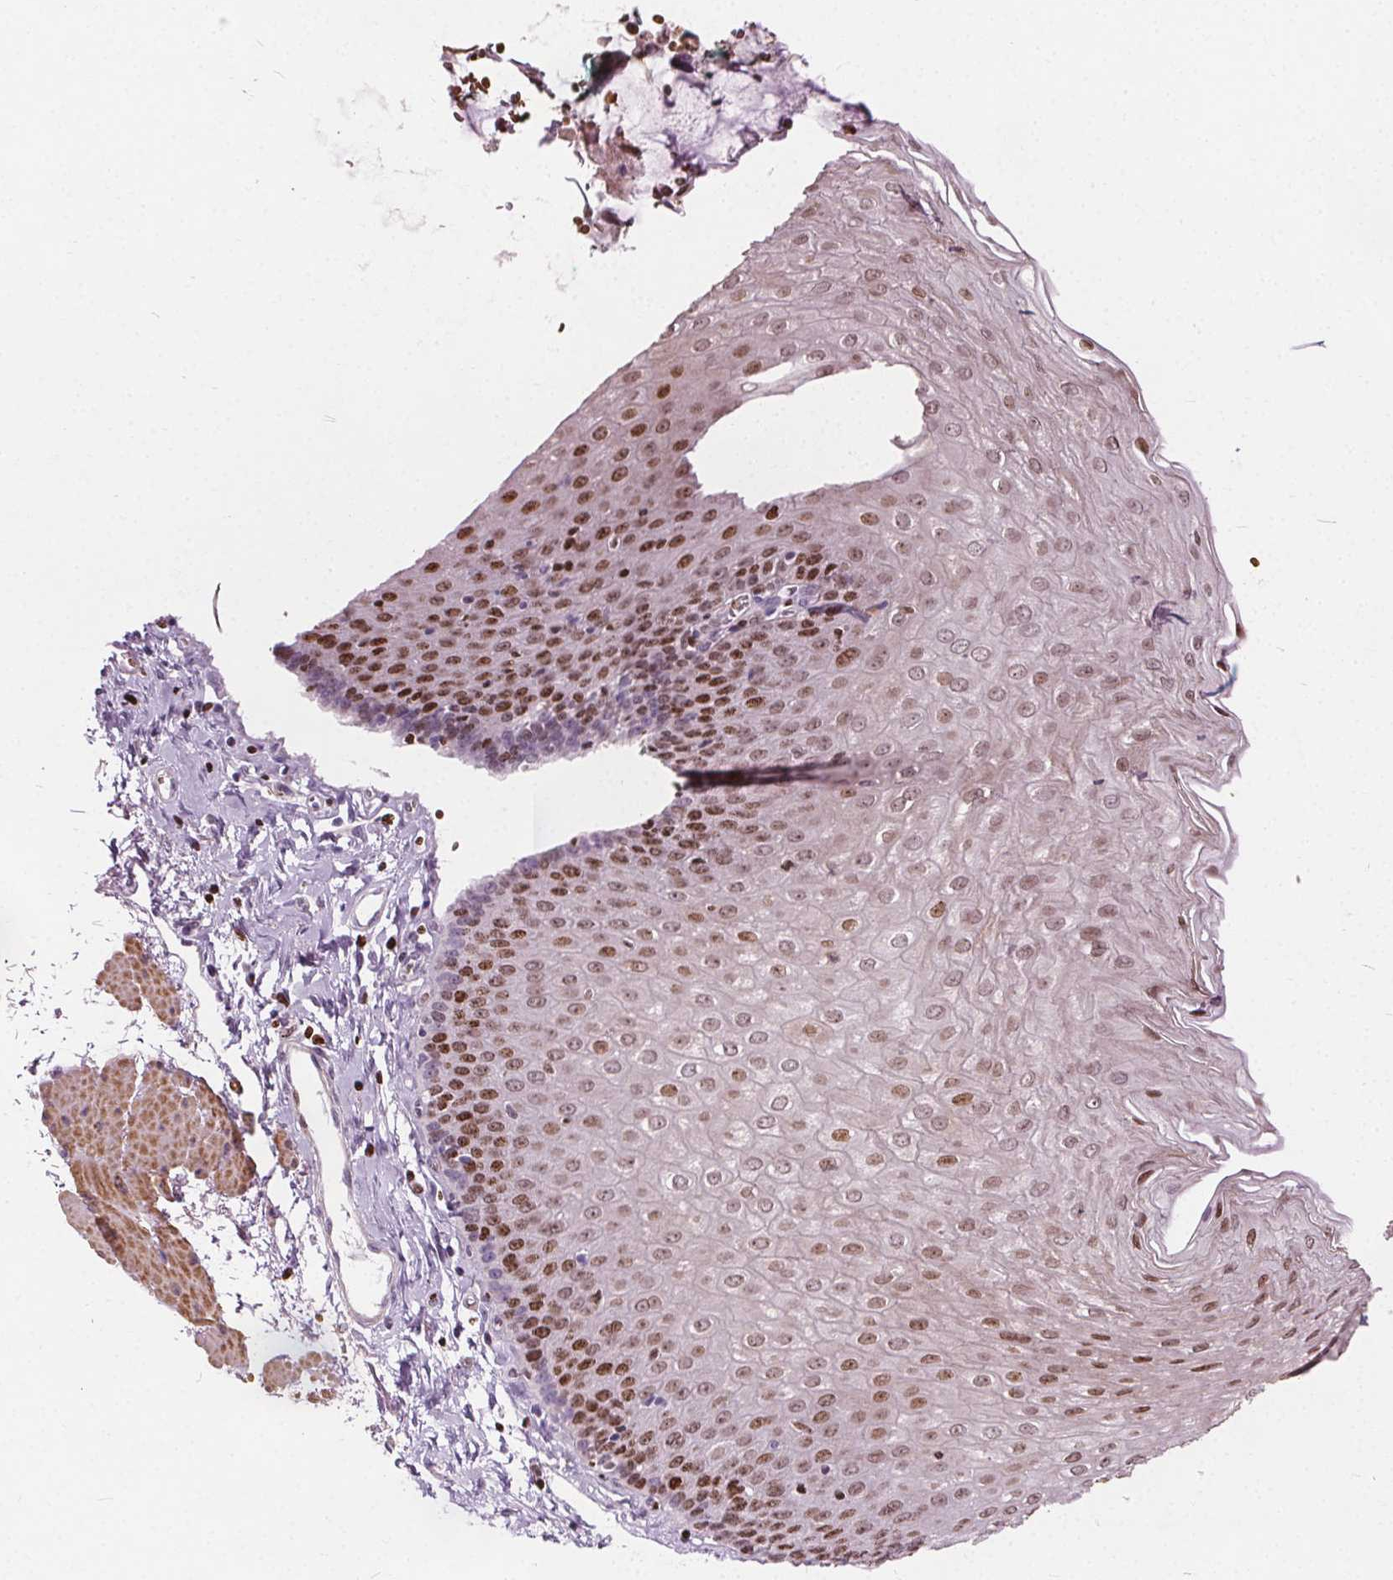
{"staining": {"intensity": "moderate", "quantity": "25%-75%", "location": "nuclear"}, "tissue": "esophagus", "cell_type": "Squamous epithelial cells", "image_type": "normal", "snomed": [{"axis": "morphology", "description": "Normal tissue, NOS"}, {"axis": "topography", "description": "Esophagus"}], "caption": "Immunohistochemistry (IHC) staining of normal esophagus, which shows medium levels of moderate nuclear positivity in about 25%-75% of squamous epithelial cells indicating moderate nuclear protein expression. The staining was performed using DAB (brown) for protein detection and nuclei were counterstained in hematoxylin (blue).", "gene": "ISLR2", "patient": {"sex": "female", "age": 81}}